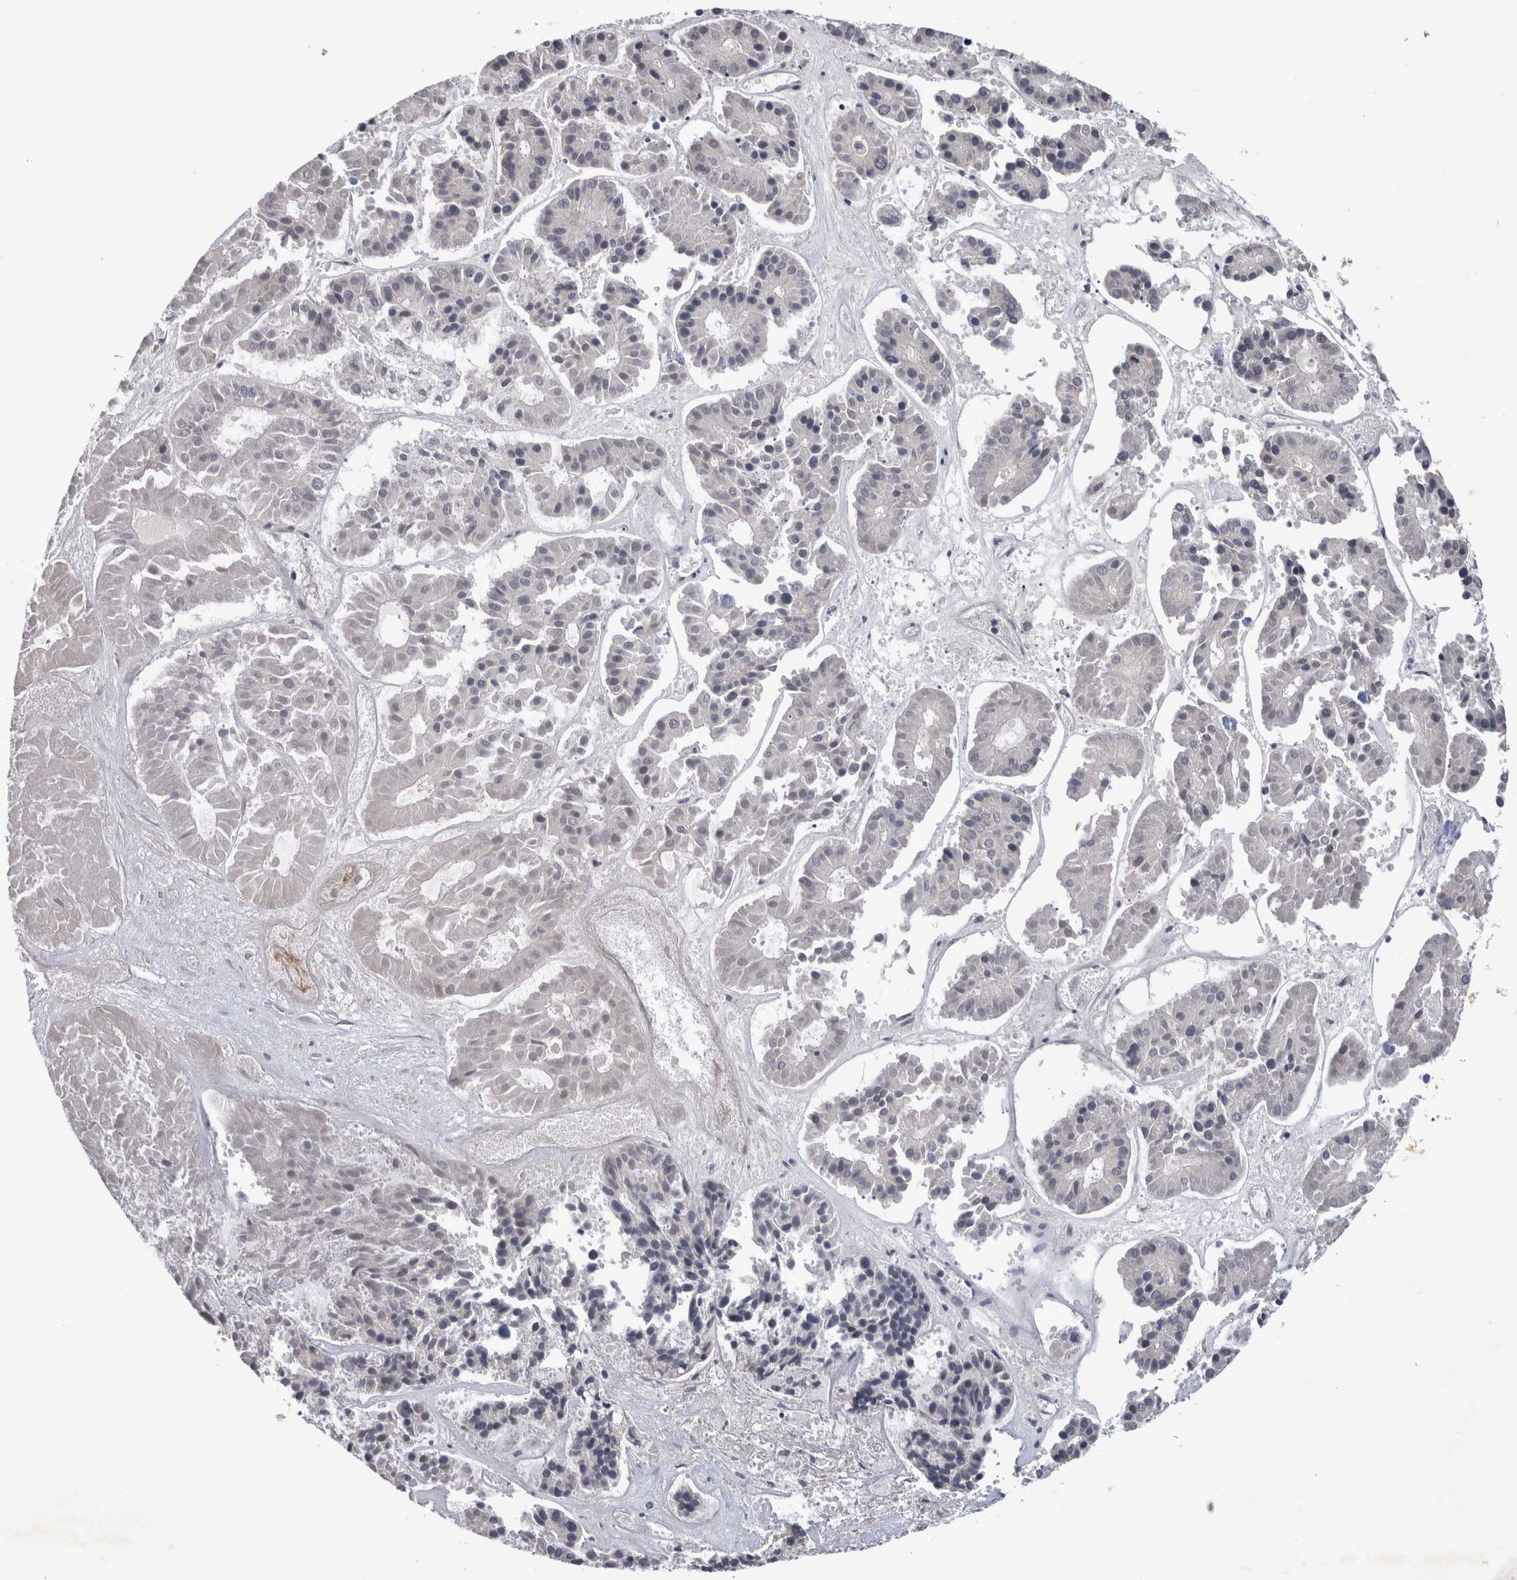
{"staining": {"intensity": "negative", "quantity": "none", "location": "none"}, "tissue": "pancreatic cancer", "cell_type": "Tumor cells", "image_type": "cancer", "snomed": [{"axis": "morphology", "description": "Adenocarcinoma, NOS"}, {"axis": "topography", "description": "Pancreas"}], "caption": "Tumor cells show no significant expression in adenocarcinoma (pancreatic).", "gene": "IFI44", "patient": {"sex": "male", "age": 50}}